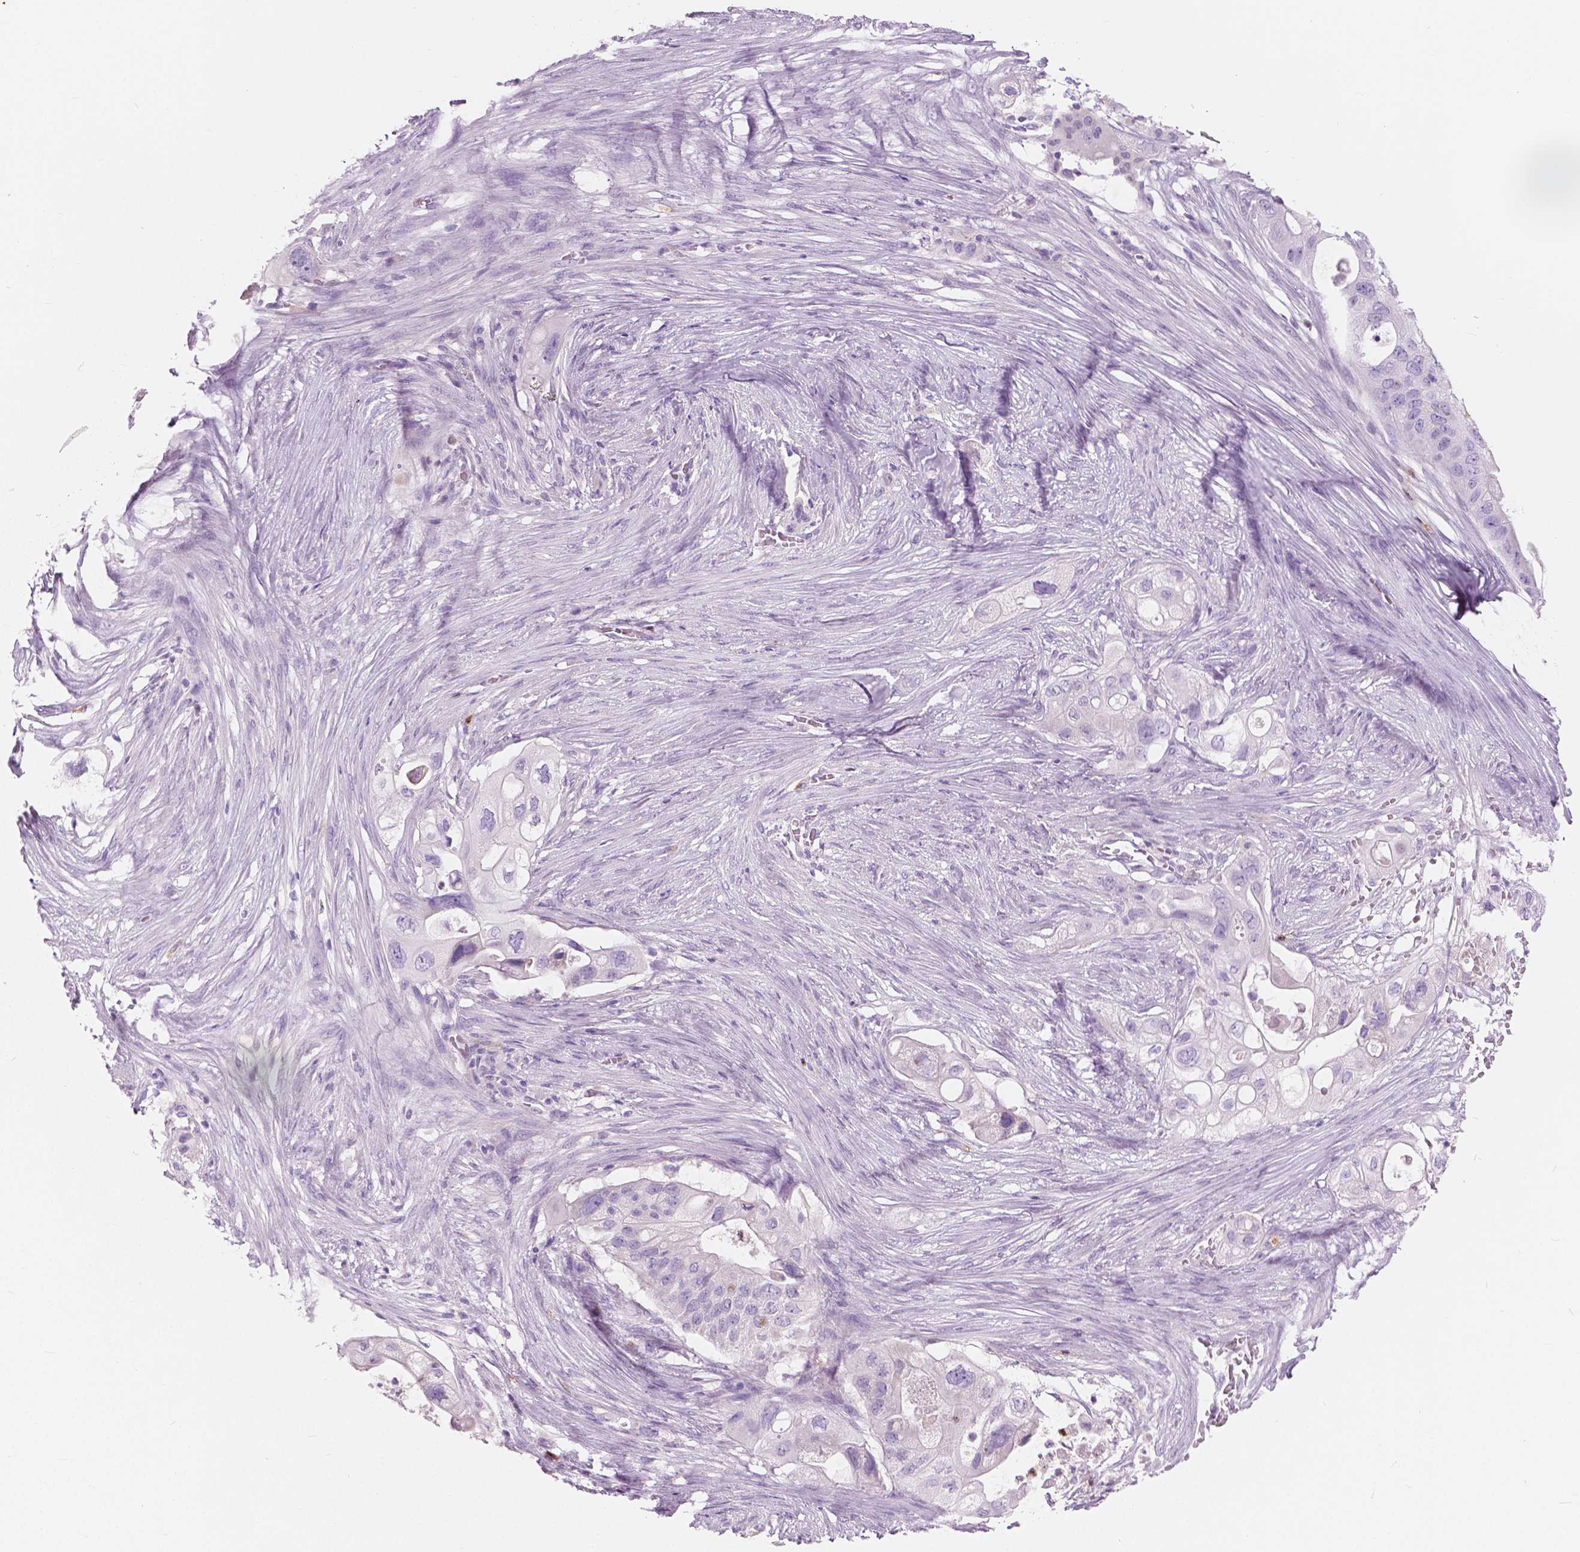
{"staining": {"intensity": "negative", "quantity": "none", "location": "none"}, "tissue": "pancreatic cancer", "cell_type": "Tumor cells", "image_type": "cancer", "snomed": [{"axis": "morphology", "description": "Adenocarcinoma, NOS"}, {"axis": "topography", "description": "Pancreas"}], "caption": "DAB immunohistochemical staining of adenocarcinoma (pancreatic) shows no significant staining in tumor cells.", "gene": "CXCR2", "patient": {"sex": "female", "age": 72}}